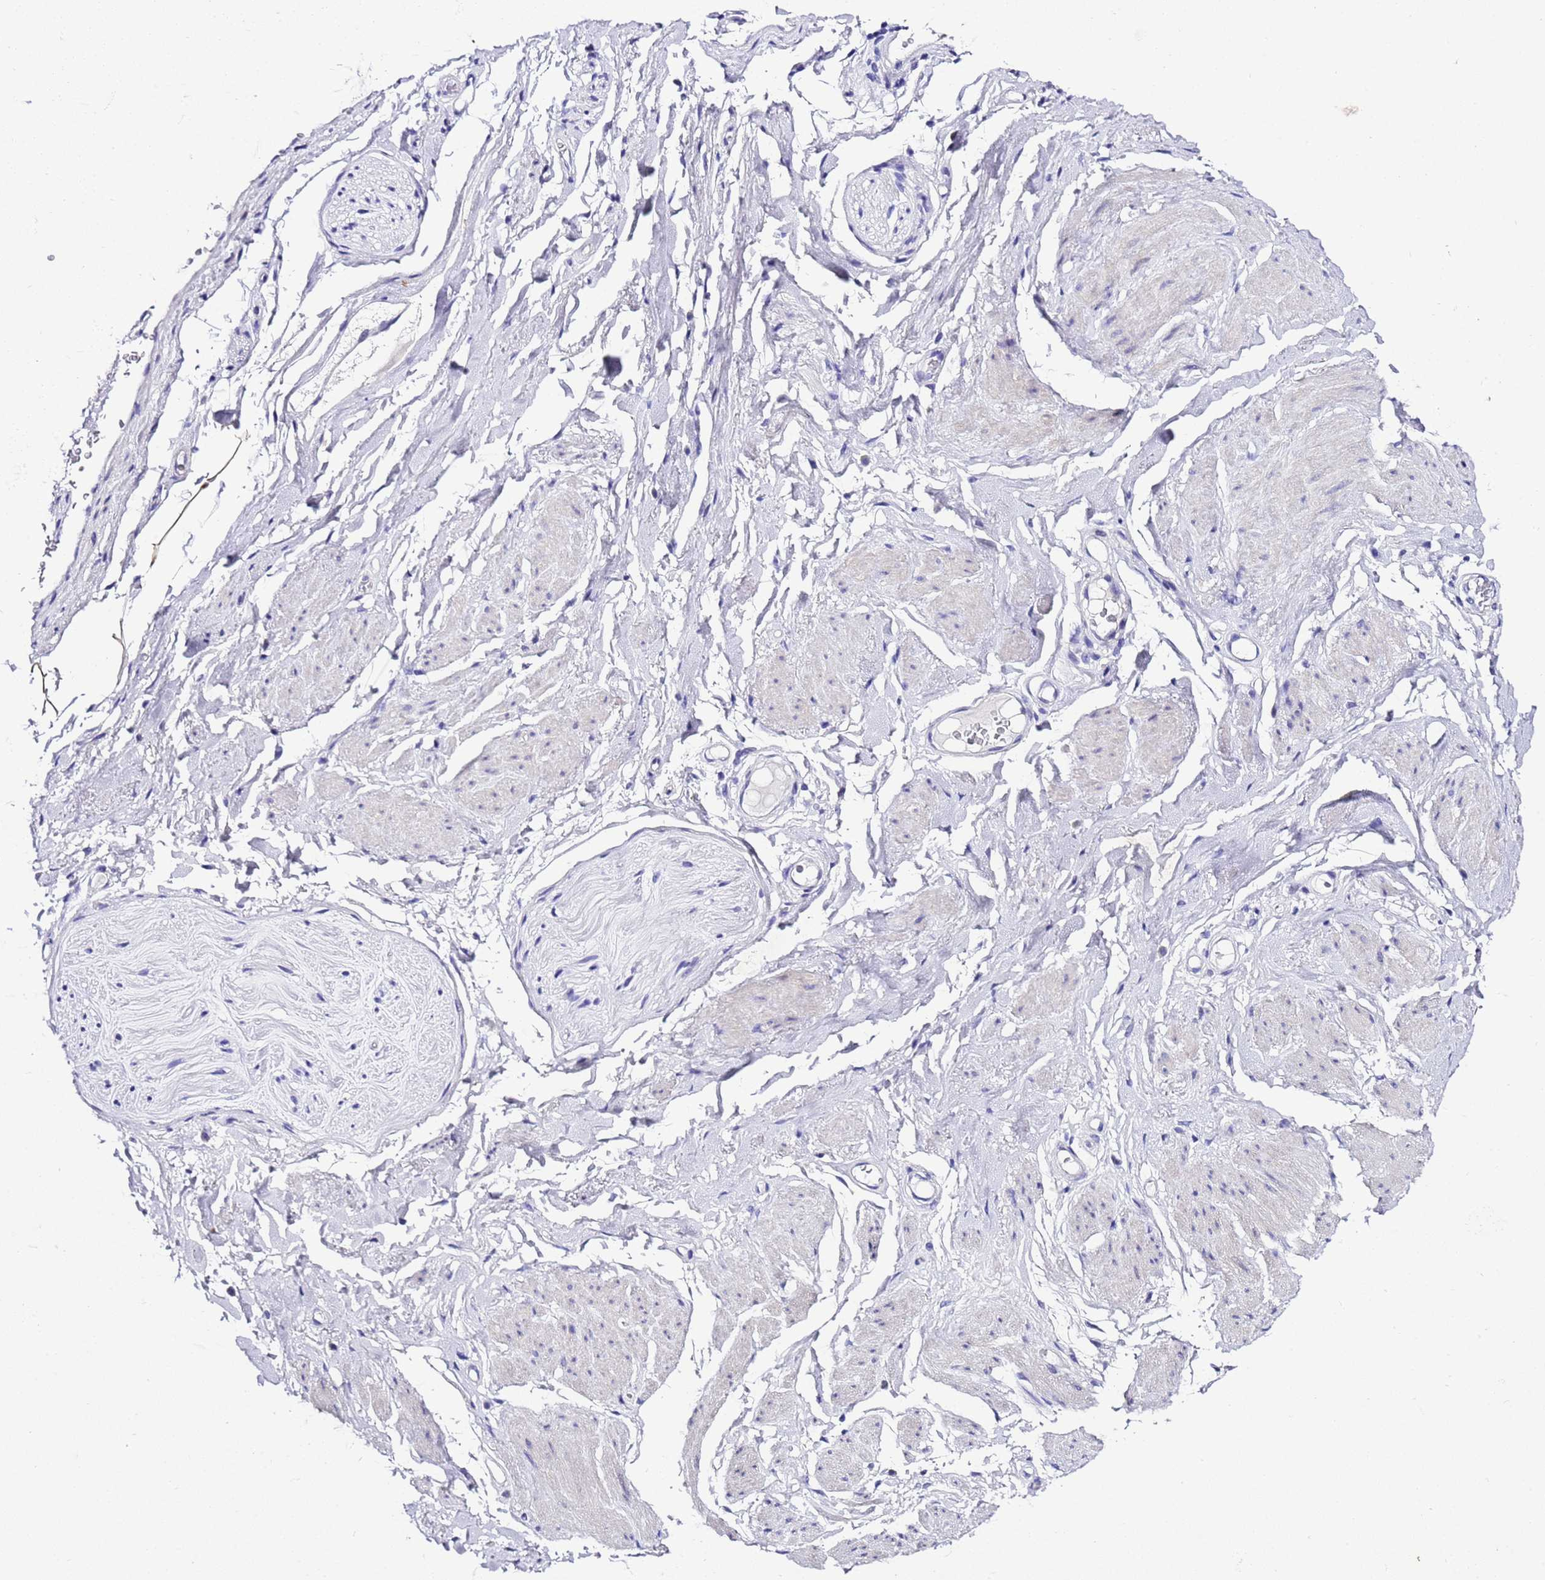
{"staining": {"intensity": "negative", "quantity": "none", "location": "none"}, "tissue": "soft tissue", "cell_type": "Fibroblasts", "image_type": "normal", "snomed": [{"axis": "morphology", "description": "Normal tissue, NOS"}, {"axis": "morphology", "description": "Adenocarcinoma, NOS"}, {"axis": "topography", "description": "Rectum"}, {"axis": "topography", "description": "Vagina"}, {"axis": "topography", "description": "Peripheral nerve tissue"}], "caption": "This is an immunohistochemistry (IHC) image of normal human soft tissue. There is no expression in fibroblasts.", "gene": "ZNF417", "patient": {"sex": "female", "age": 71}}